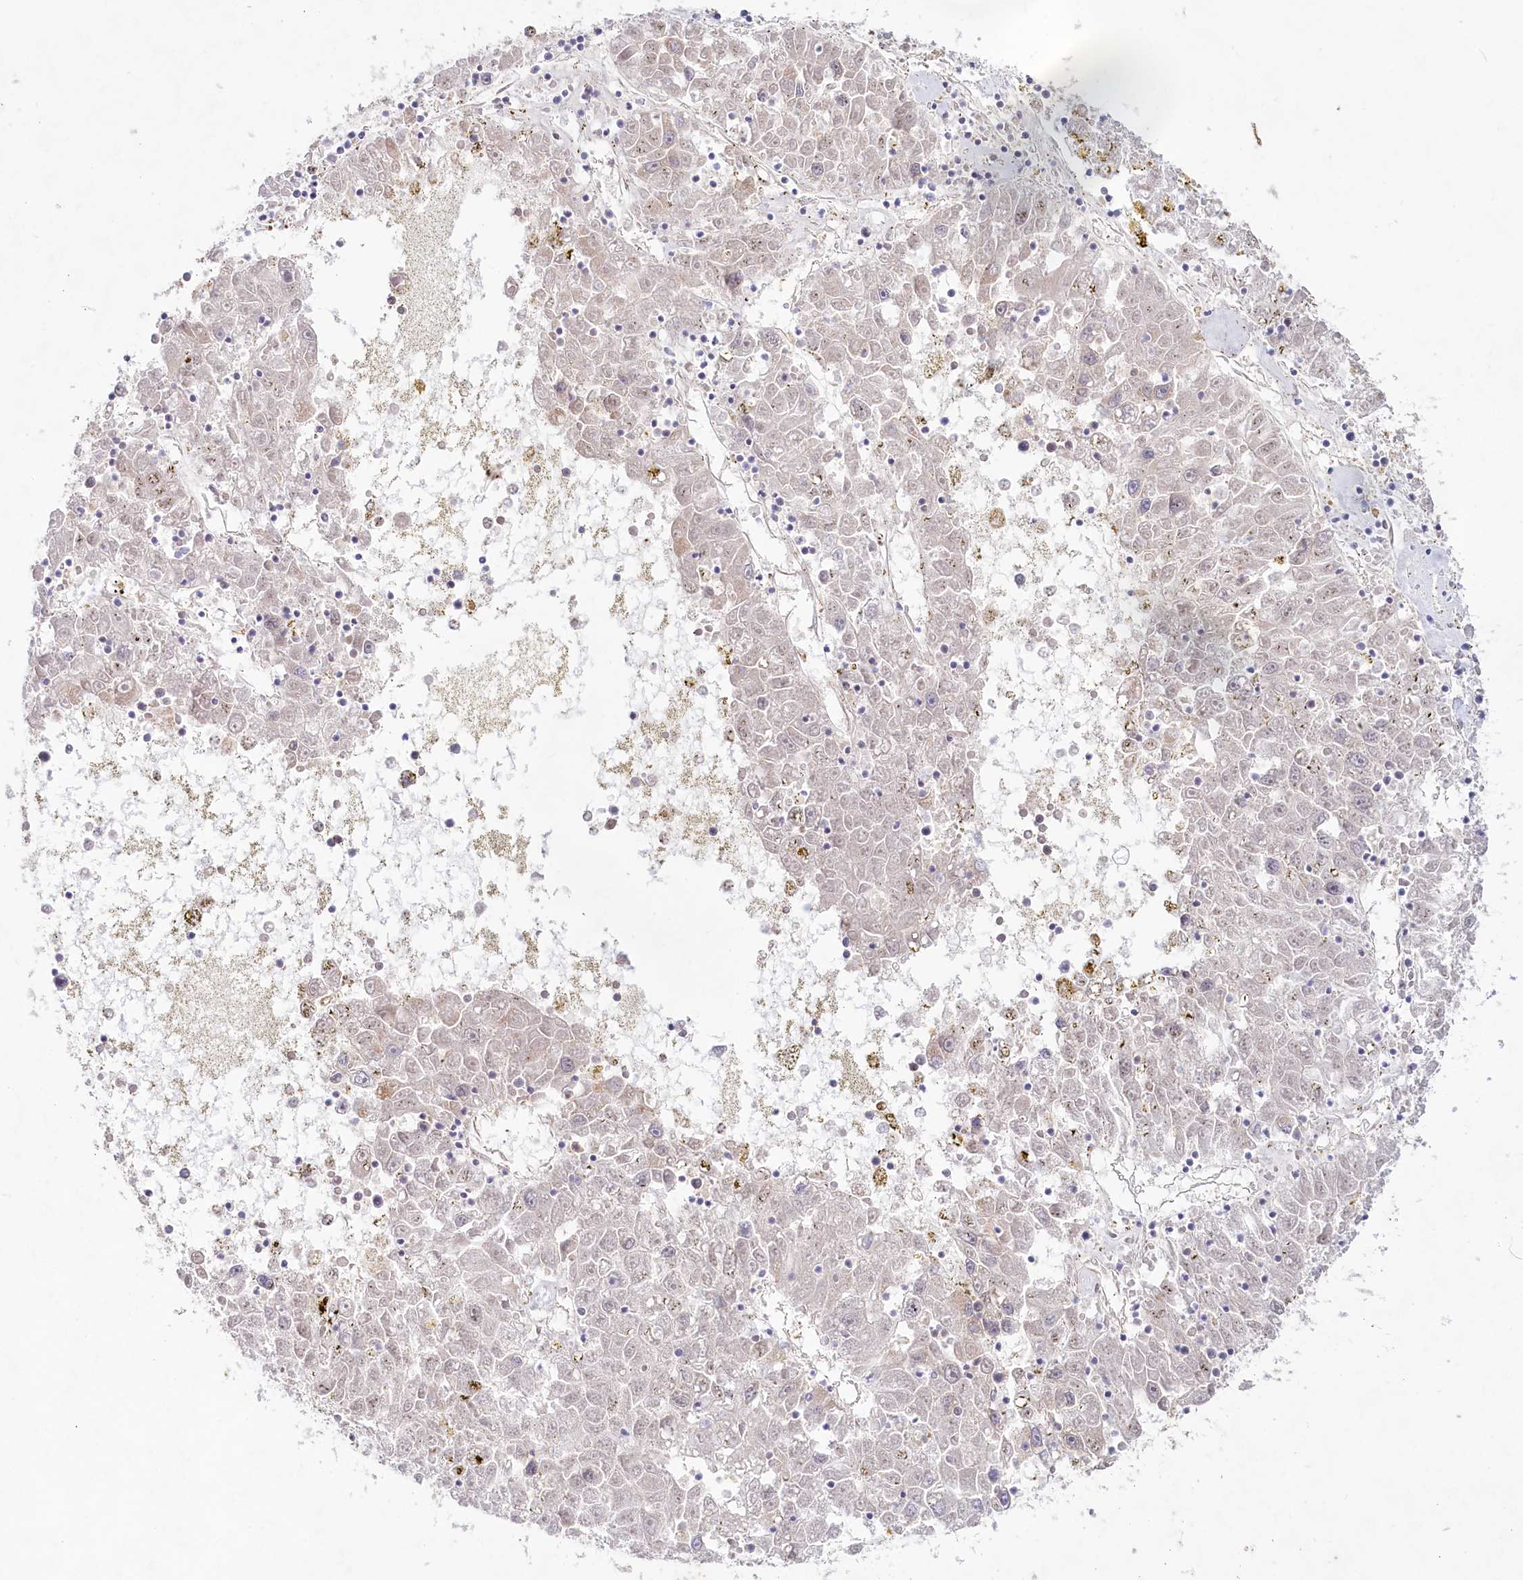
{"staining": {"intensity": "negative", "quantity": "none", "location": "none"}, "tissue": "liver cancer", "cell_type": "Tumor cells", "image_type": "cancer", "snomed": [{"axis": "morphology", "description": "Carcinoma, Hepatocellular, NOS"}, {"axis": "topography", "description": "Liver"}], "caption": "Liver hepatocellular carcinoma was stained to show a protein in brown. There is no significant staining in tumor cells. Brightfield microscopy of immunohistochemistry (IHC) stained with DAB (3,3'-diaminobenzidine) (brown) and hematoxylin (blue), captured at high magnification.", "gene": "TNIP1", "patient": {"sex": "male", "age": 49}}